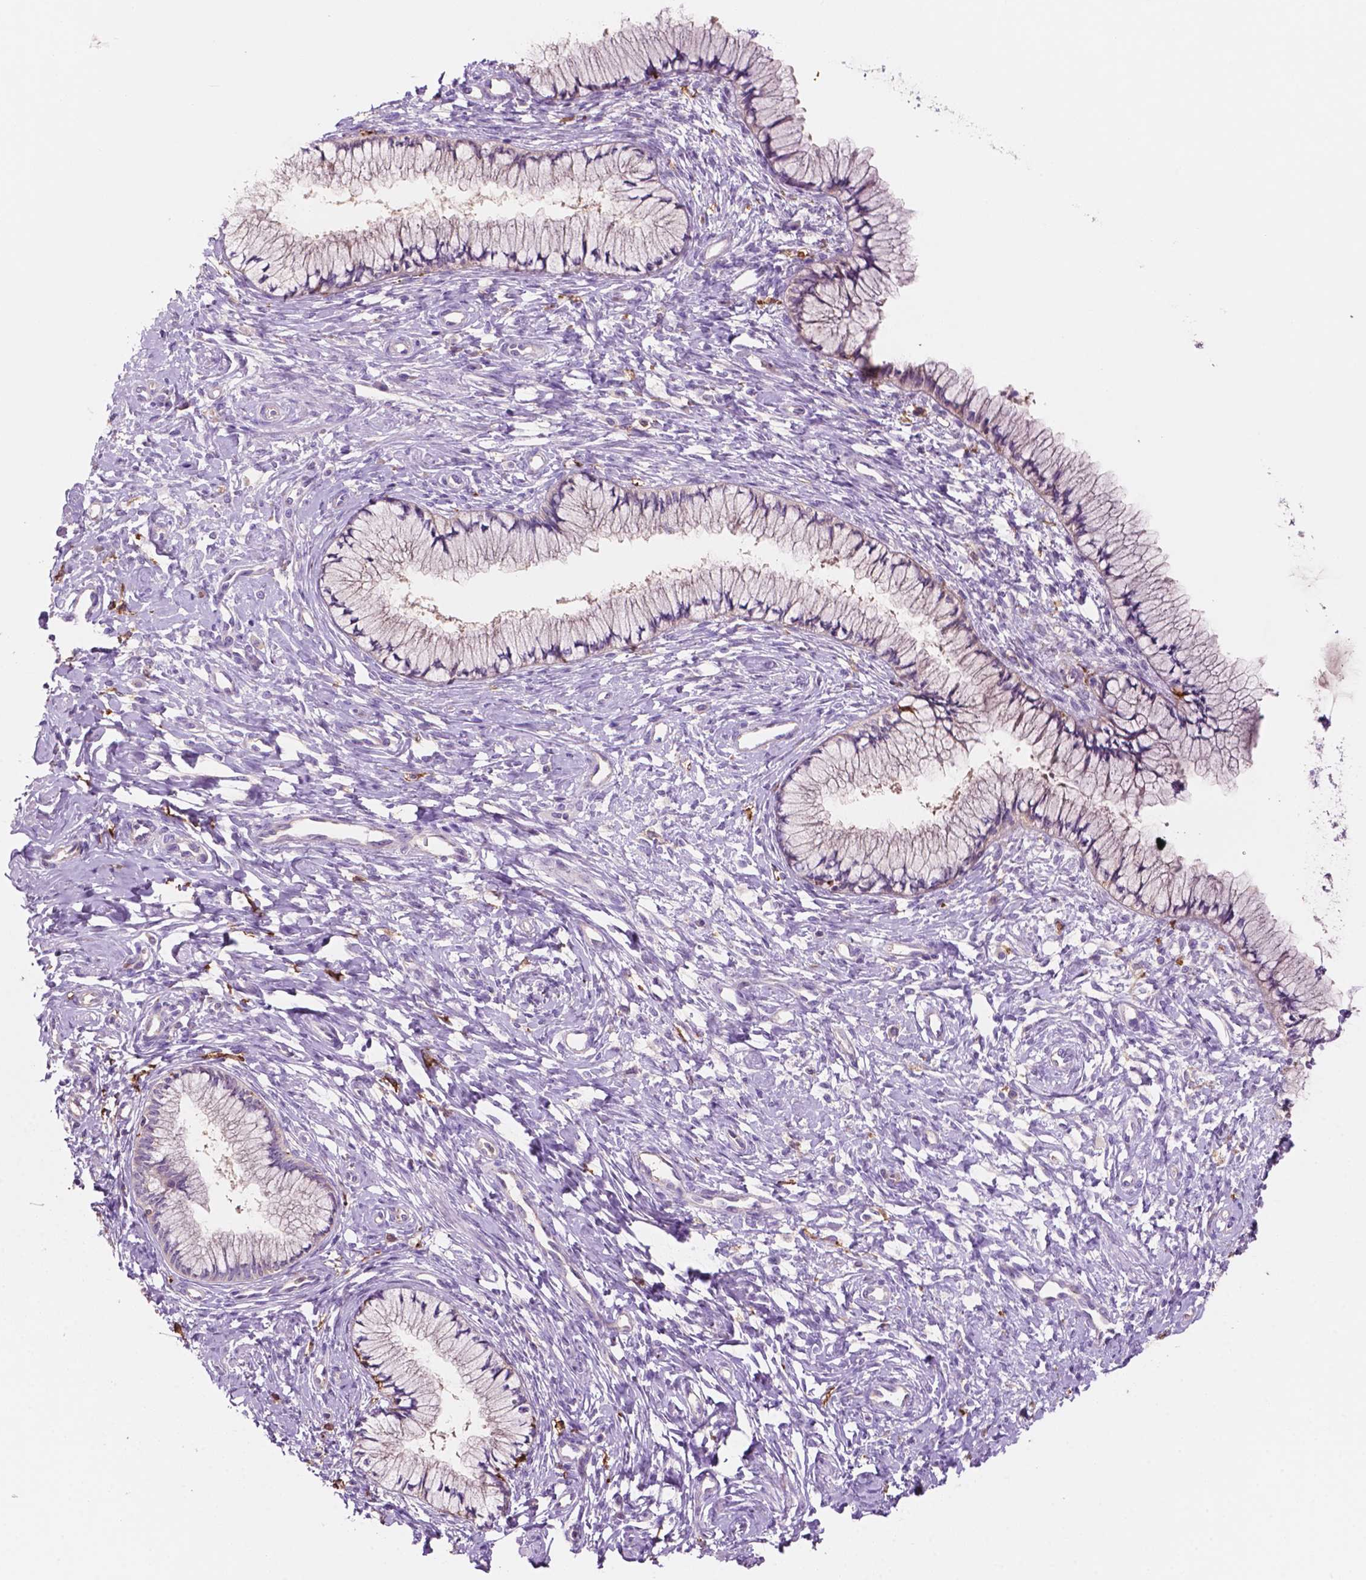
{"staining": {"intensity": "negative", "quantity": "none", "location": "none"}, "tissue": "cervix", "cell_type": "Glandular cells", "image_type": "normal", "snomed": [{"axis": "morphology", "description": "Normal tissue, NOS"}, {"axis": "topography", "description": "Cervix"}], "caption": "IHC photomicrograph of benign cervix: cervix stained with DAB reveals no significant protein staining in glandular cells.", "gene": "MKRN2OS", "patient": {"sex": "female", "age": 37}}